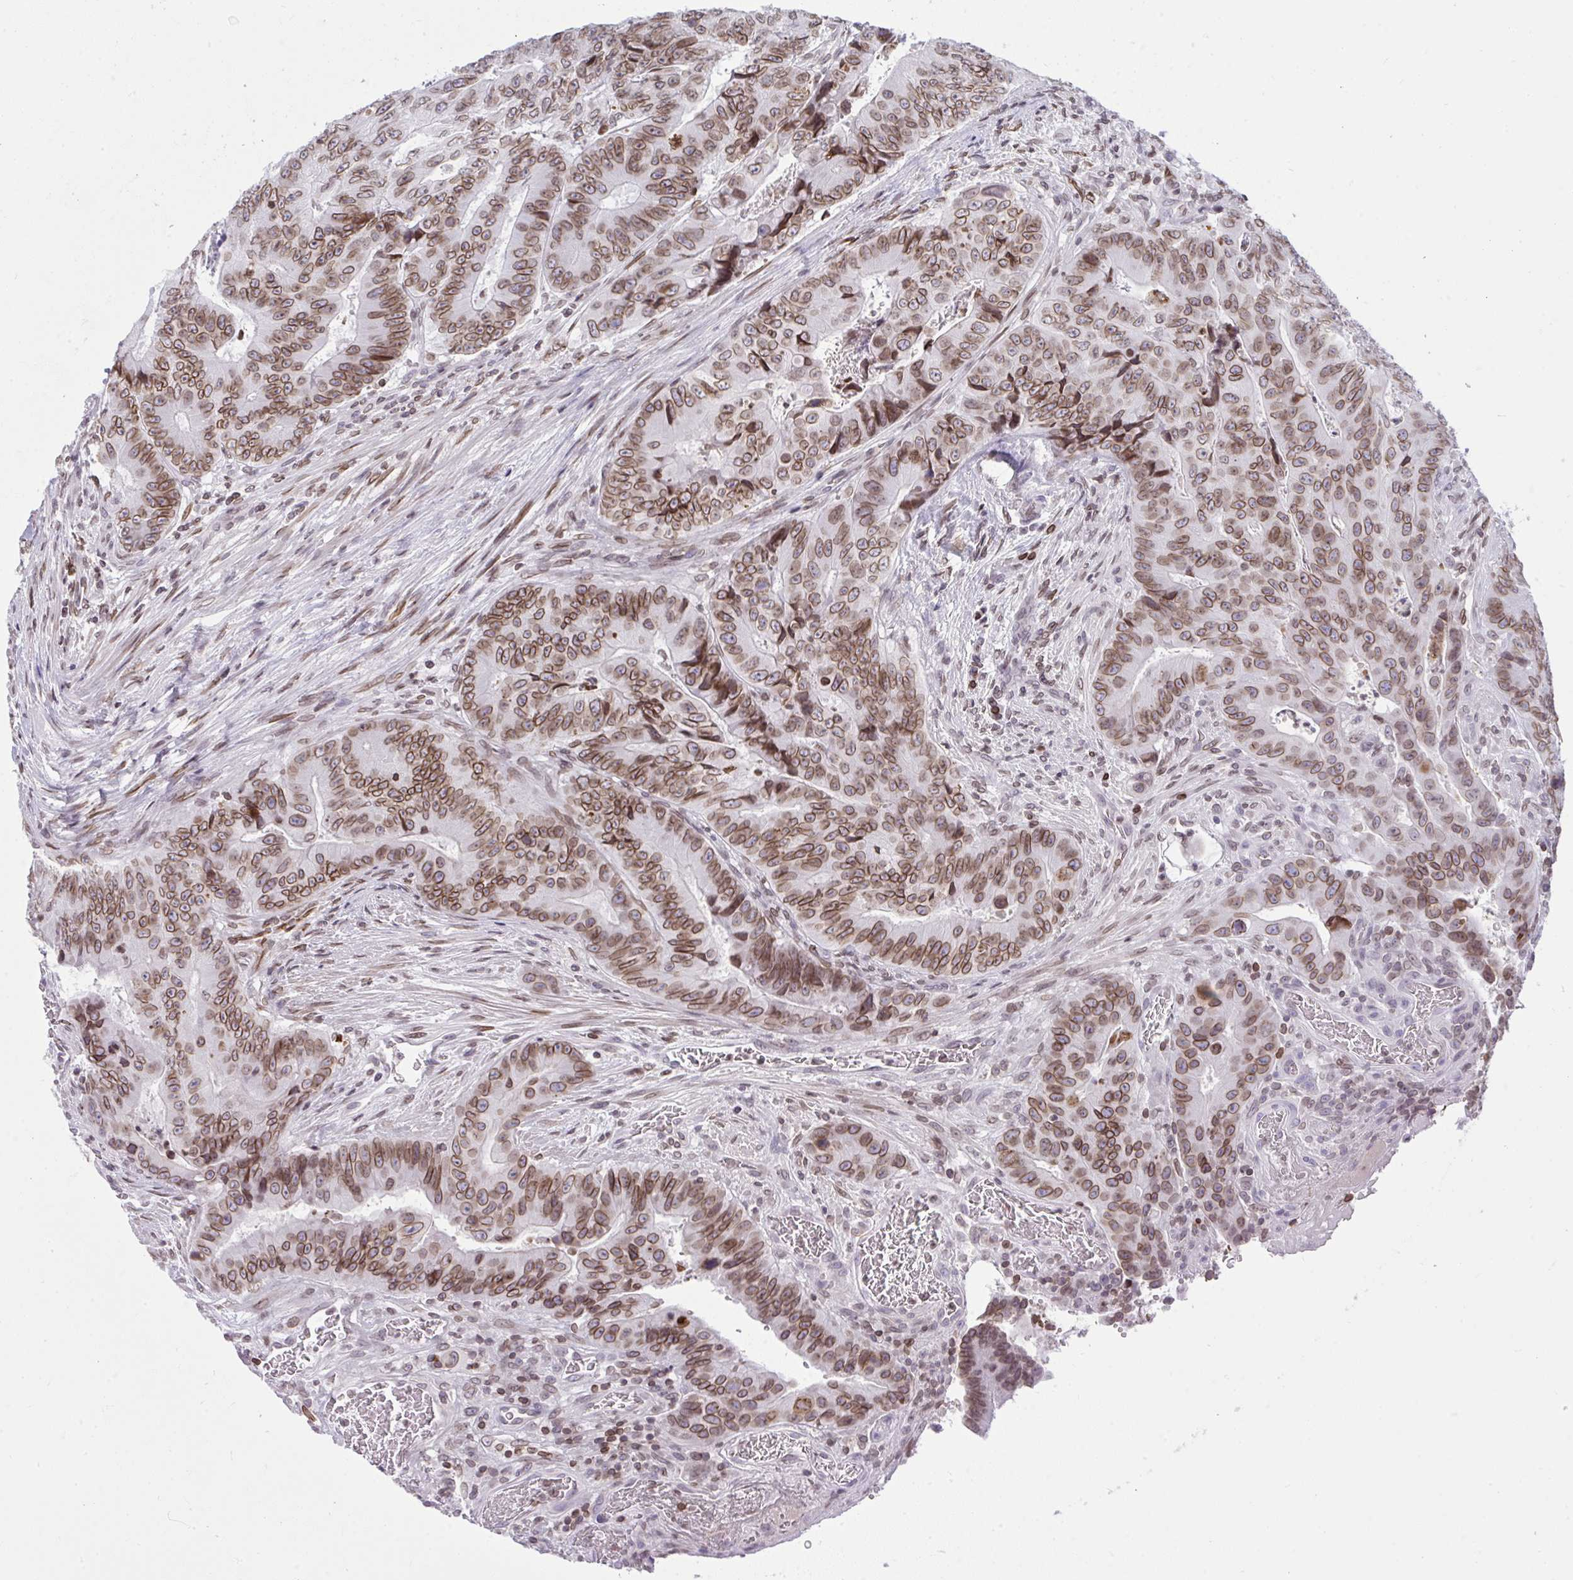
{"staining": {"intensity": "moderate", "quantity": ">75%", "location": "cytoplasmic/membranous,nuclear"}, "tissue": "colorectal cancer", "cell_type": "Tumor cells", "image_type": "cancer", "snomed": [{"axis": "morphology", "description": "Adenocarcinoma, NOS"}, {"axis": "topography", "description": "Colon"}], "caption": "Colorectal cancer (adenocarcinoma) was stained to show a protein in brown. There is medium levels of moderate cytoplasmic/membranous and nuclear staining in about >75% of tumor cells.", "gene": "LMNB2", "patient": {"sex": "female", "age": 48}}